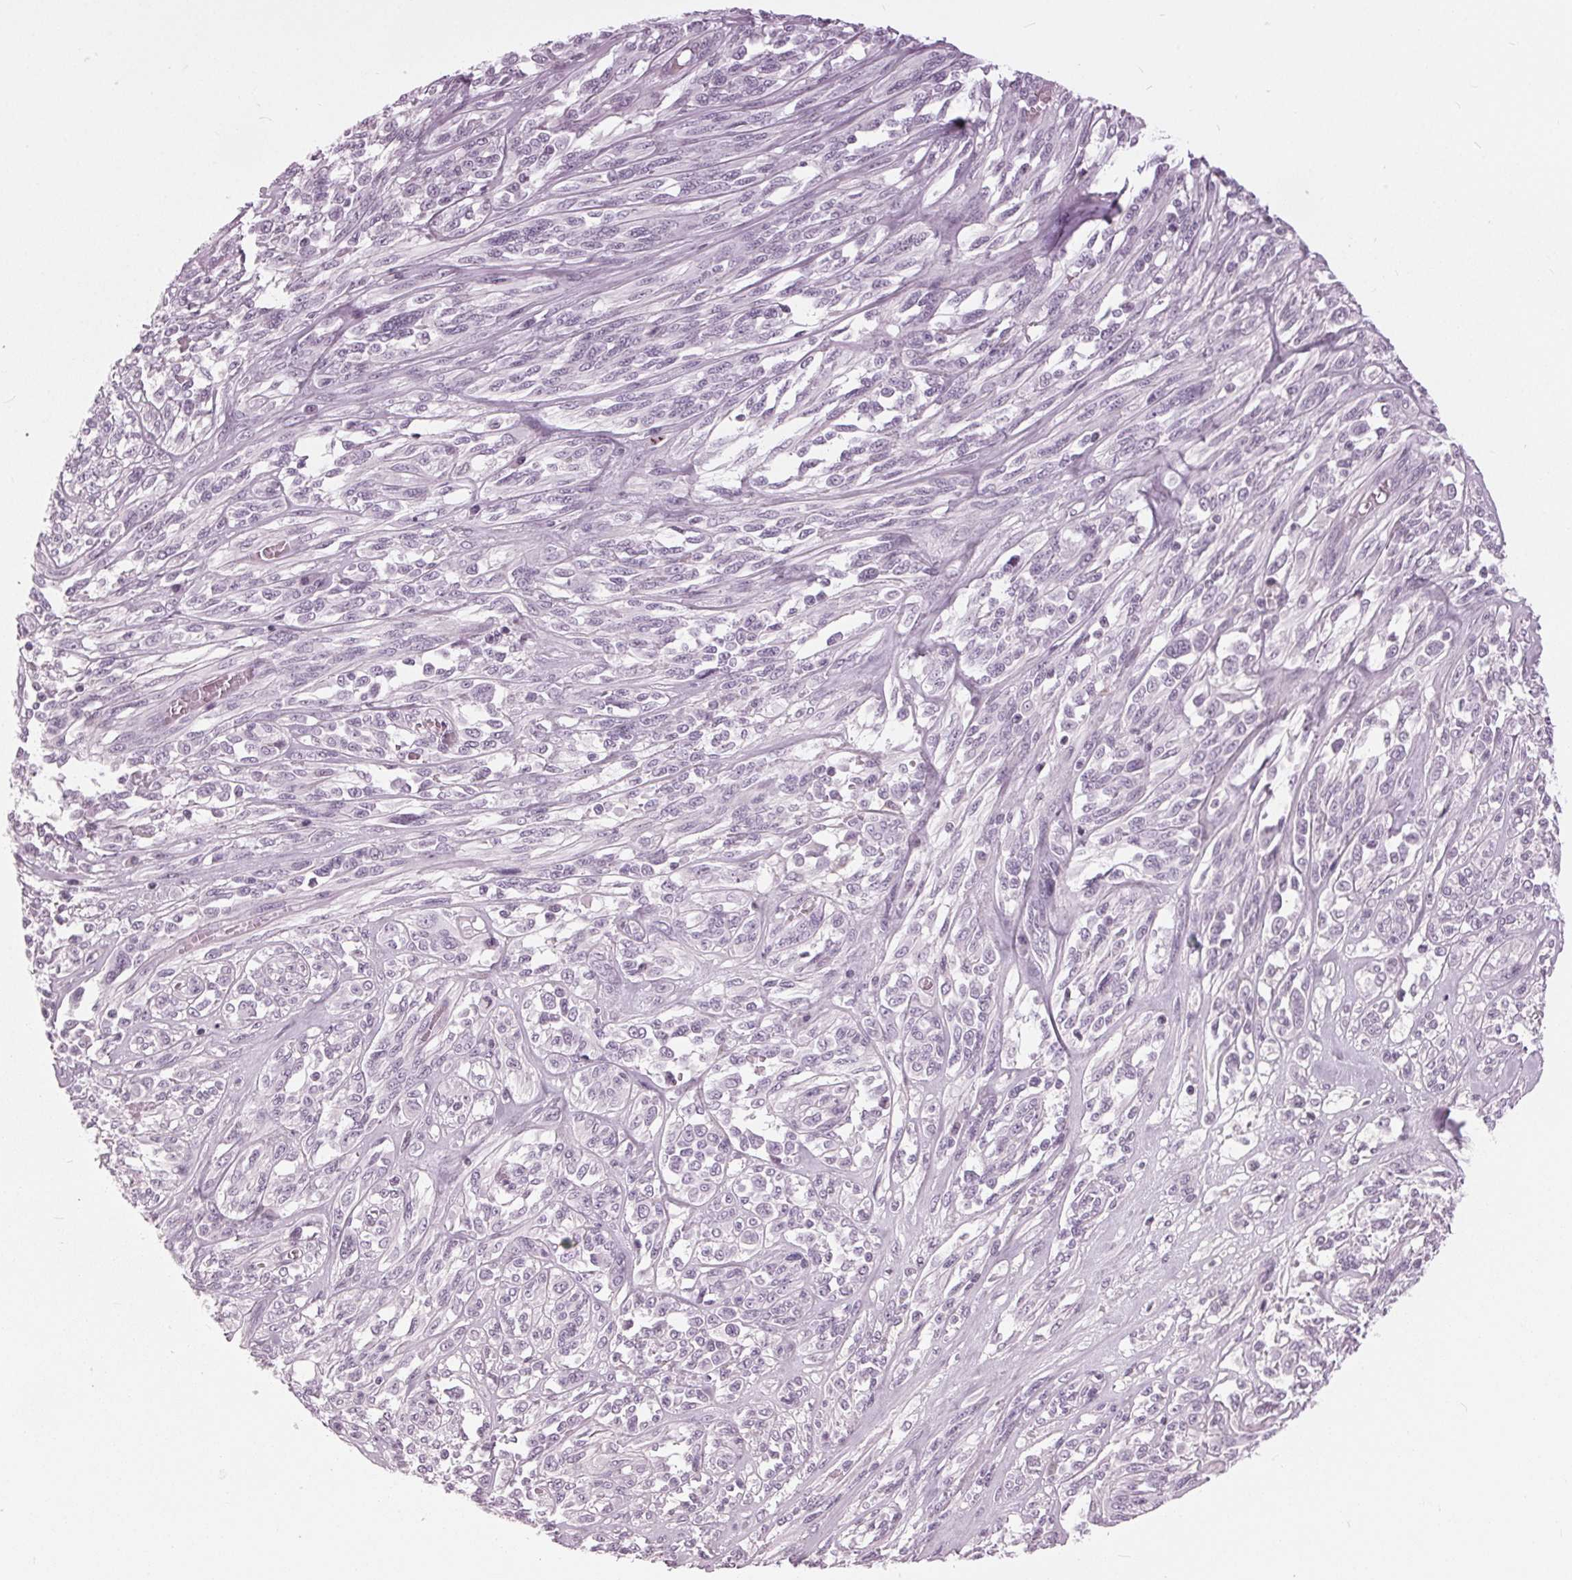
{"staining": {"intensity": "negative", "quantity": "none", "location": "none"}, "tissue": "melanoma", "cell_type": "Tumor cells", "image_type": "cancer", "snomed": [{"axis": "morphology", "description": "Malignant melanoma, NOS"}, {"axis": "topography", "description": "Skin"}], "caption": "Human malignant melanoma stained for a protein using IHC exhibits no staining in tumor cells.", "gene": "SLC9A4", "patient": {"sex": "female", "age": 91}}